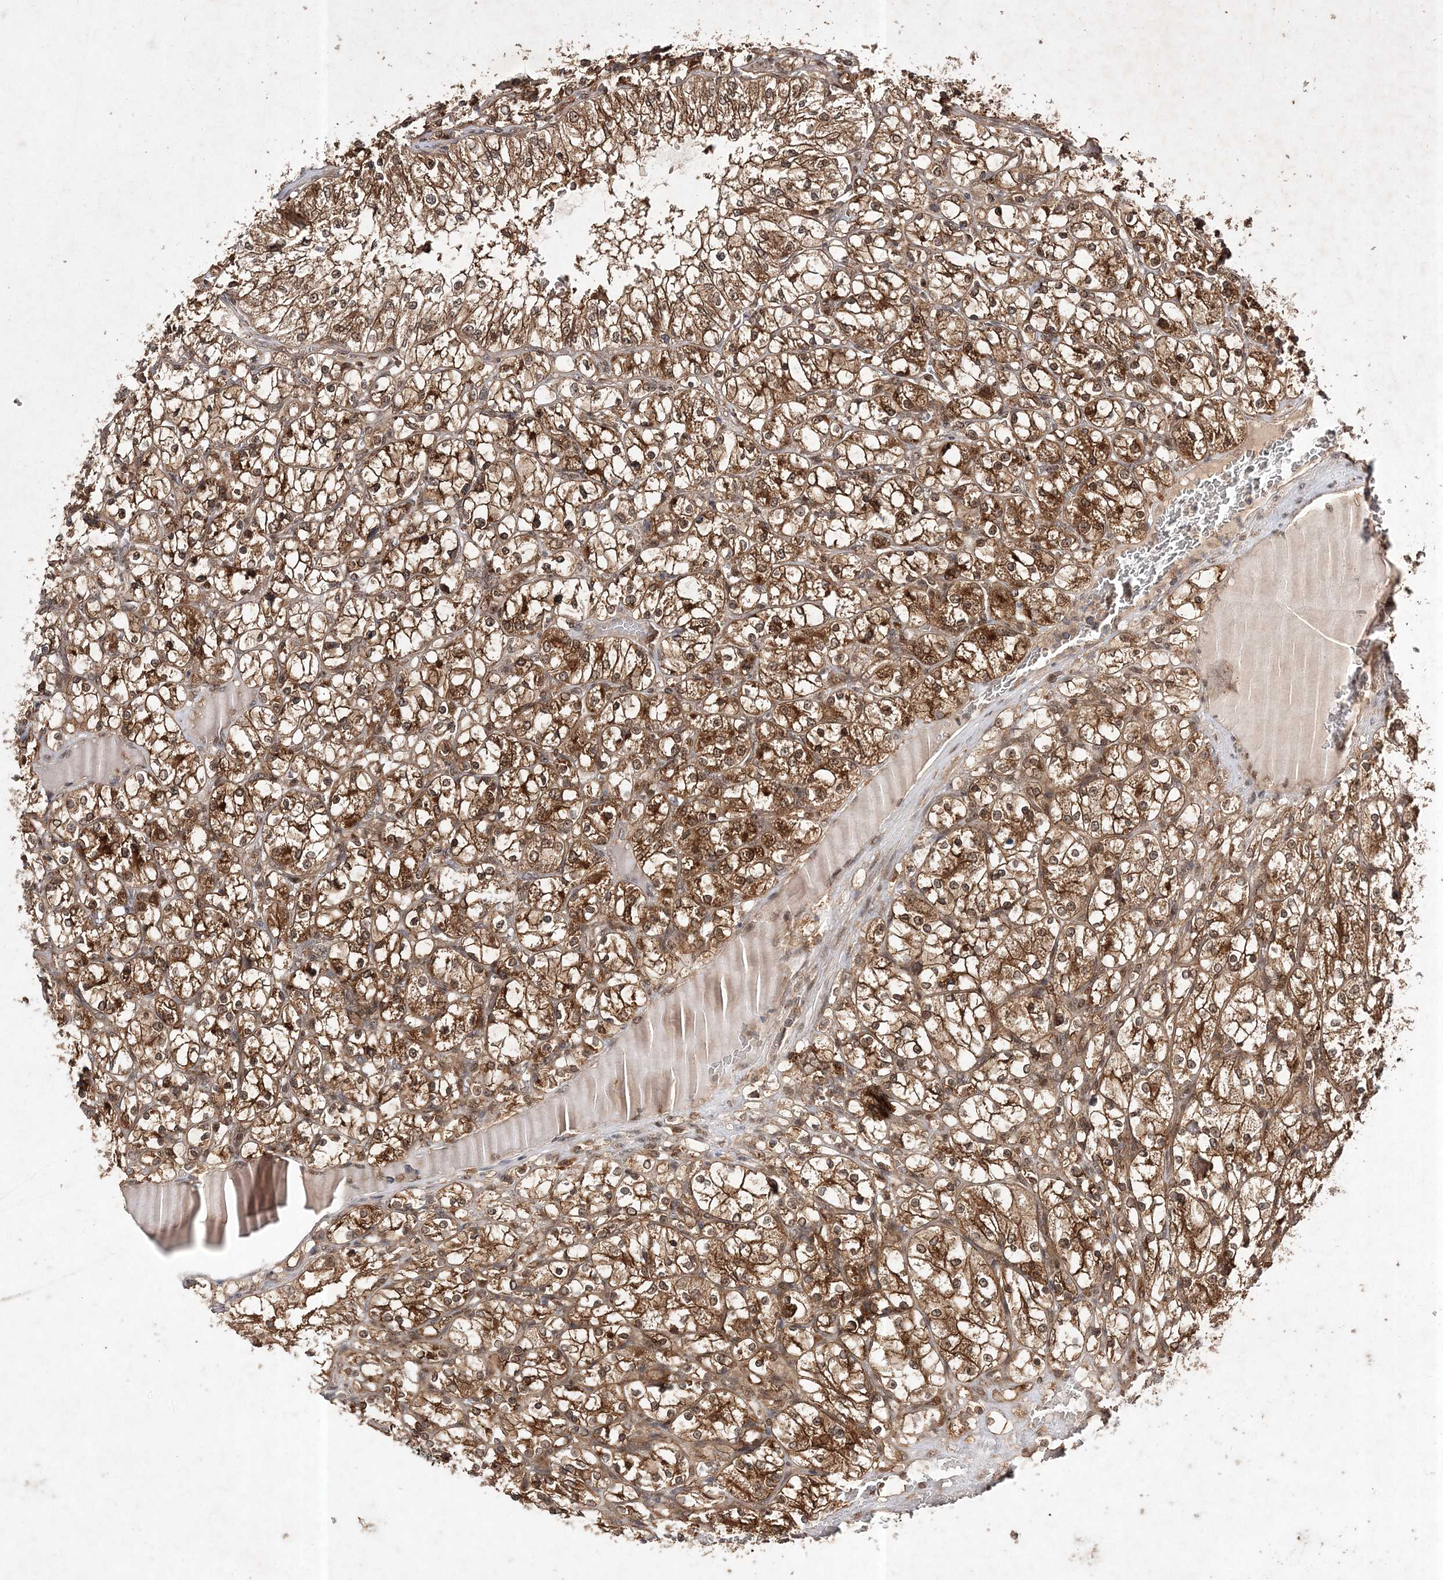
{"staining": {"intensity": "moderate", "quantity": ">75%", "location": "cytoplasmic/membranous,nuclear"}, "tissue": "renal cancer", "cell_type": "Tumor cells", "image_type": "cancer", "snomed": [{"axis": "morphology", "description": "Adenocarcinoma, NOS"}, {"axis": "topography", "description": "Kidney"}], "caption": "This histopathology image reveals immunohistochemistry staining of human renal cancer (adenocarcinoma), with medium moderate cytoplasmic/membranous and nuclear staining in approximately >75% of tumor cells.", "gene": "NIF3L1", "patient": {"sex": "female", "age": 69}}